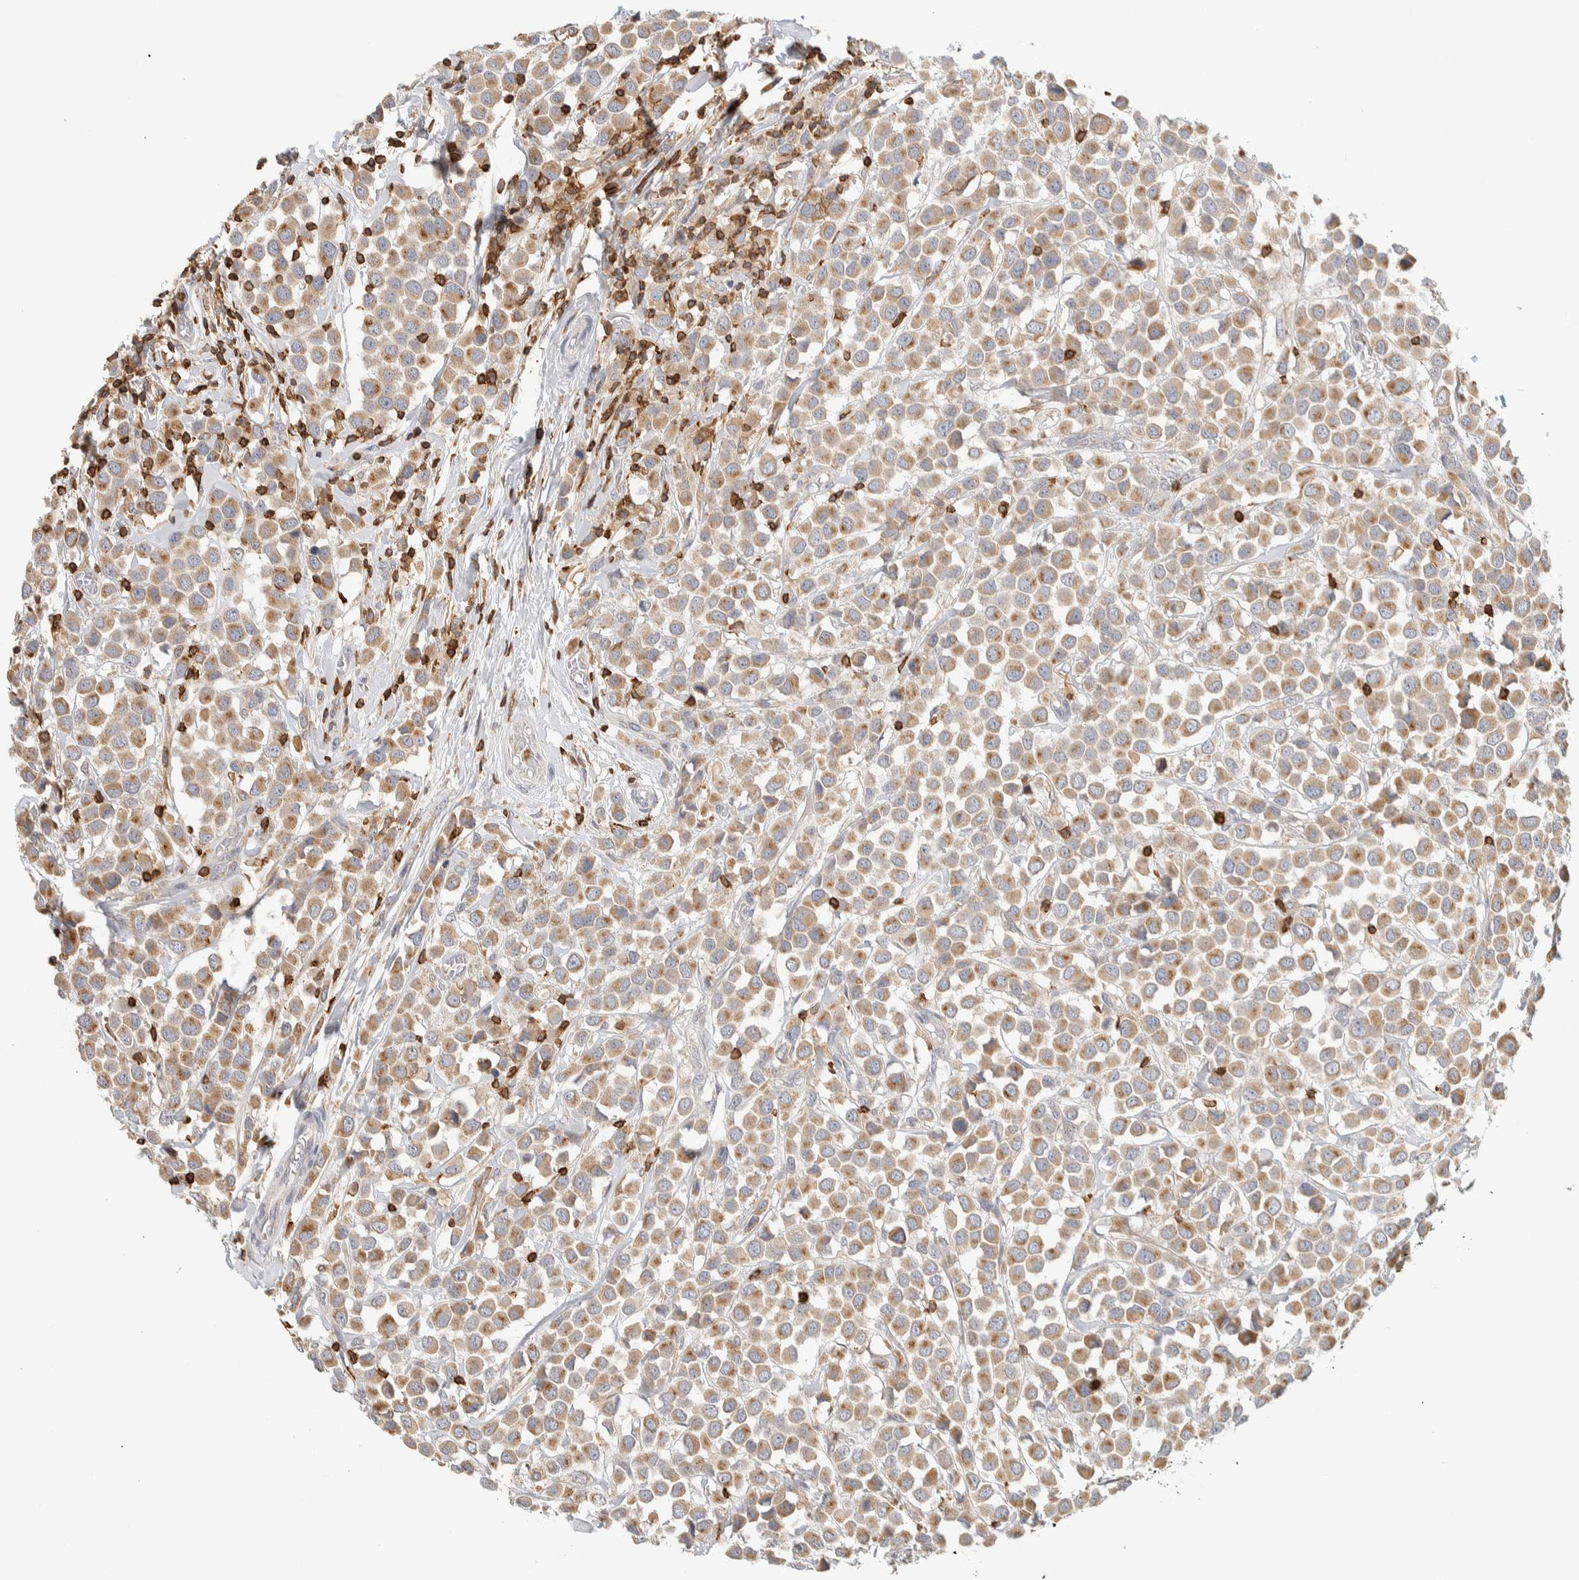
{"staining": {"intensity": "moderate", "quantity": "25%-75%", "location": "cytoplasmic/membranous"}, "tissue": "breast cancer", "cell_type": "Tumor cells", "image_type": "cancer", "snomed": [{"axis": "morphology", "description": "Duct carcinoma"}, {"axis": "topography", "description": "Breast"}], "caption": "An immunohistochemistry (IHC) photomicrograph of tumor tissue is shown. Protein staining in brown shows moderate cytoplasmic/membranous positivity in breast cancer (infiltrating ductal carcinoma) within tumor cells.", "gene": "RUNDC1", "patient": {"sex": "female", "age": 61}}